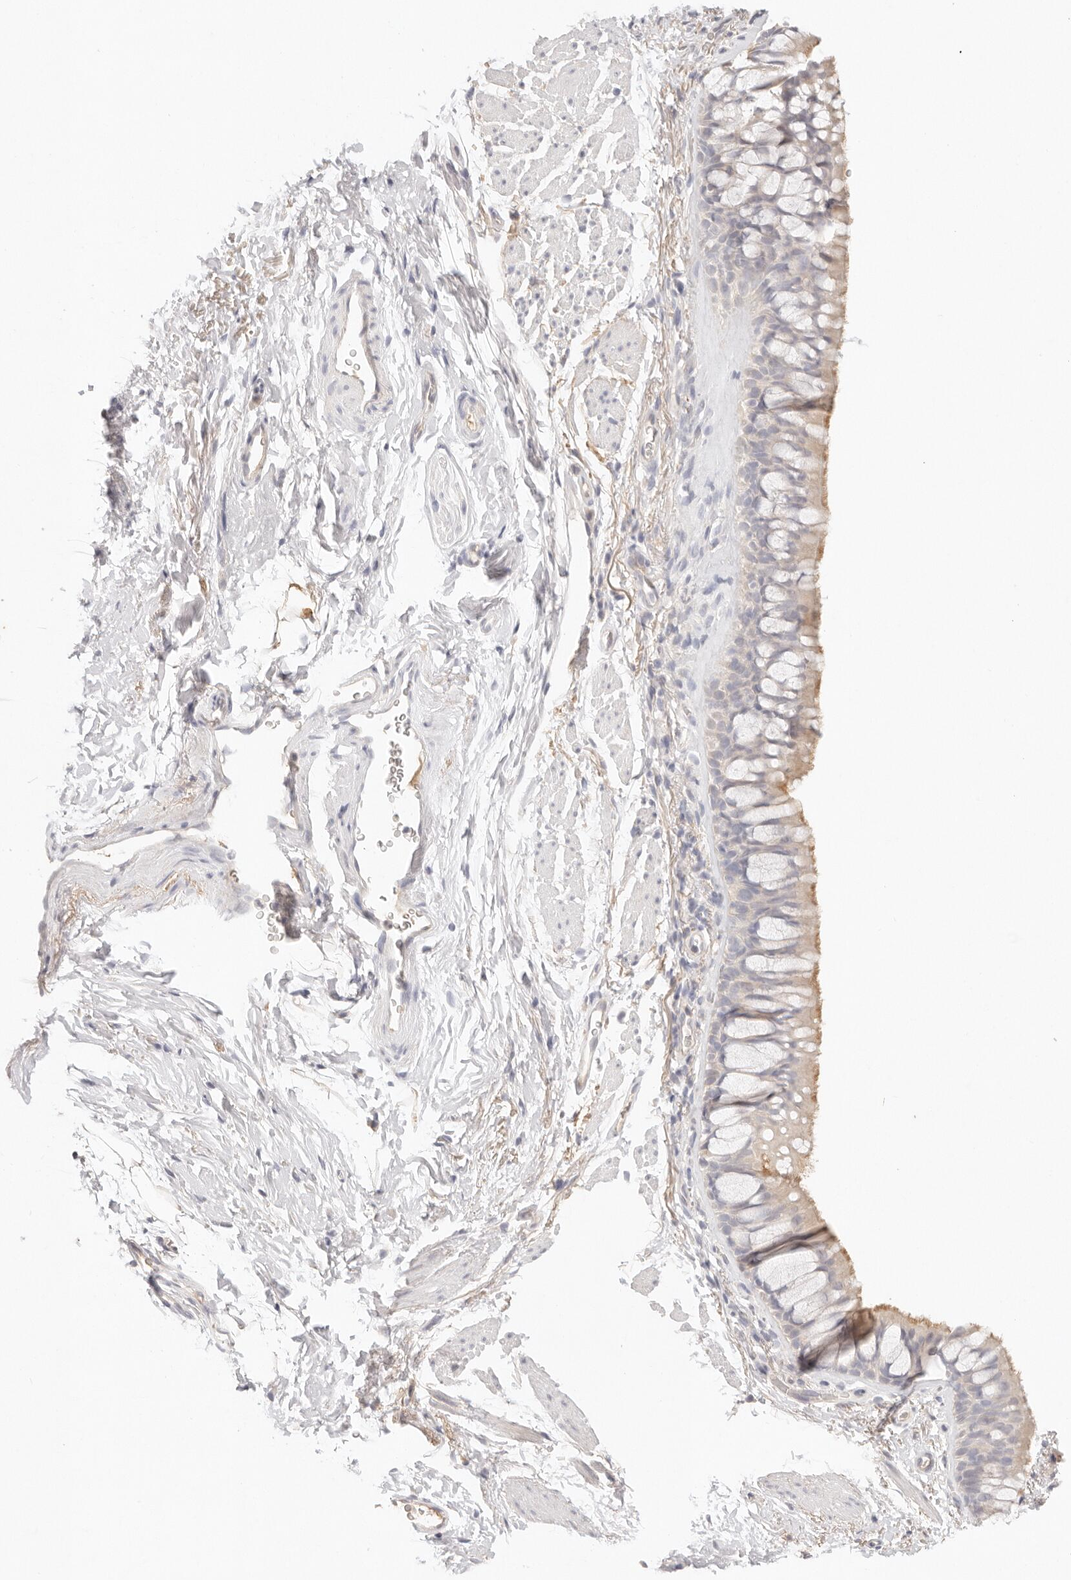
{"staining": {"intensity": "moderate", "quantity": "<25%", "location": "cytoplasmic/membranous"}, "tissue": "bronchus", "cell_type": "Respiratory epithelial cells", "image_type": "normal", "snomed": [{"axis": "morphology", "description": "Normal tissue, NOS"}, {"axis": "topography", "description": "Cartilage tissue"}, {"axis": "topography", "description": "Bronchus"}], "caption": "This micrograph demonstrates IHC staining of unremarkable human bronchus, with low moderate cytoplasmic/membranous positivity in approximately <25% of respiratory epithelial cells.", "gene": "SPHK1", "patient": {"sex": "female", "age": 53}}